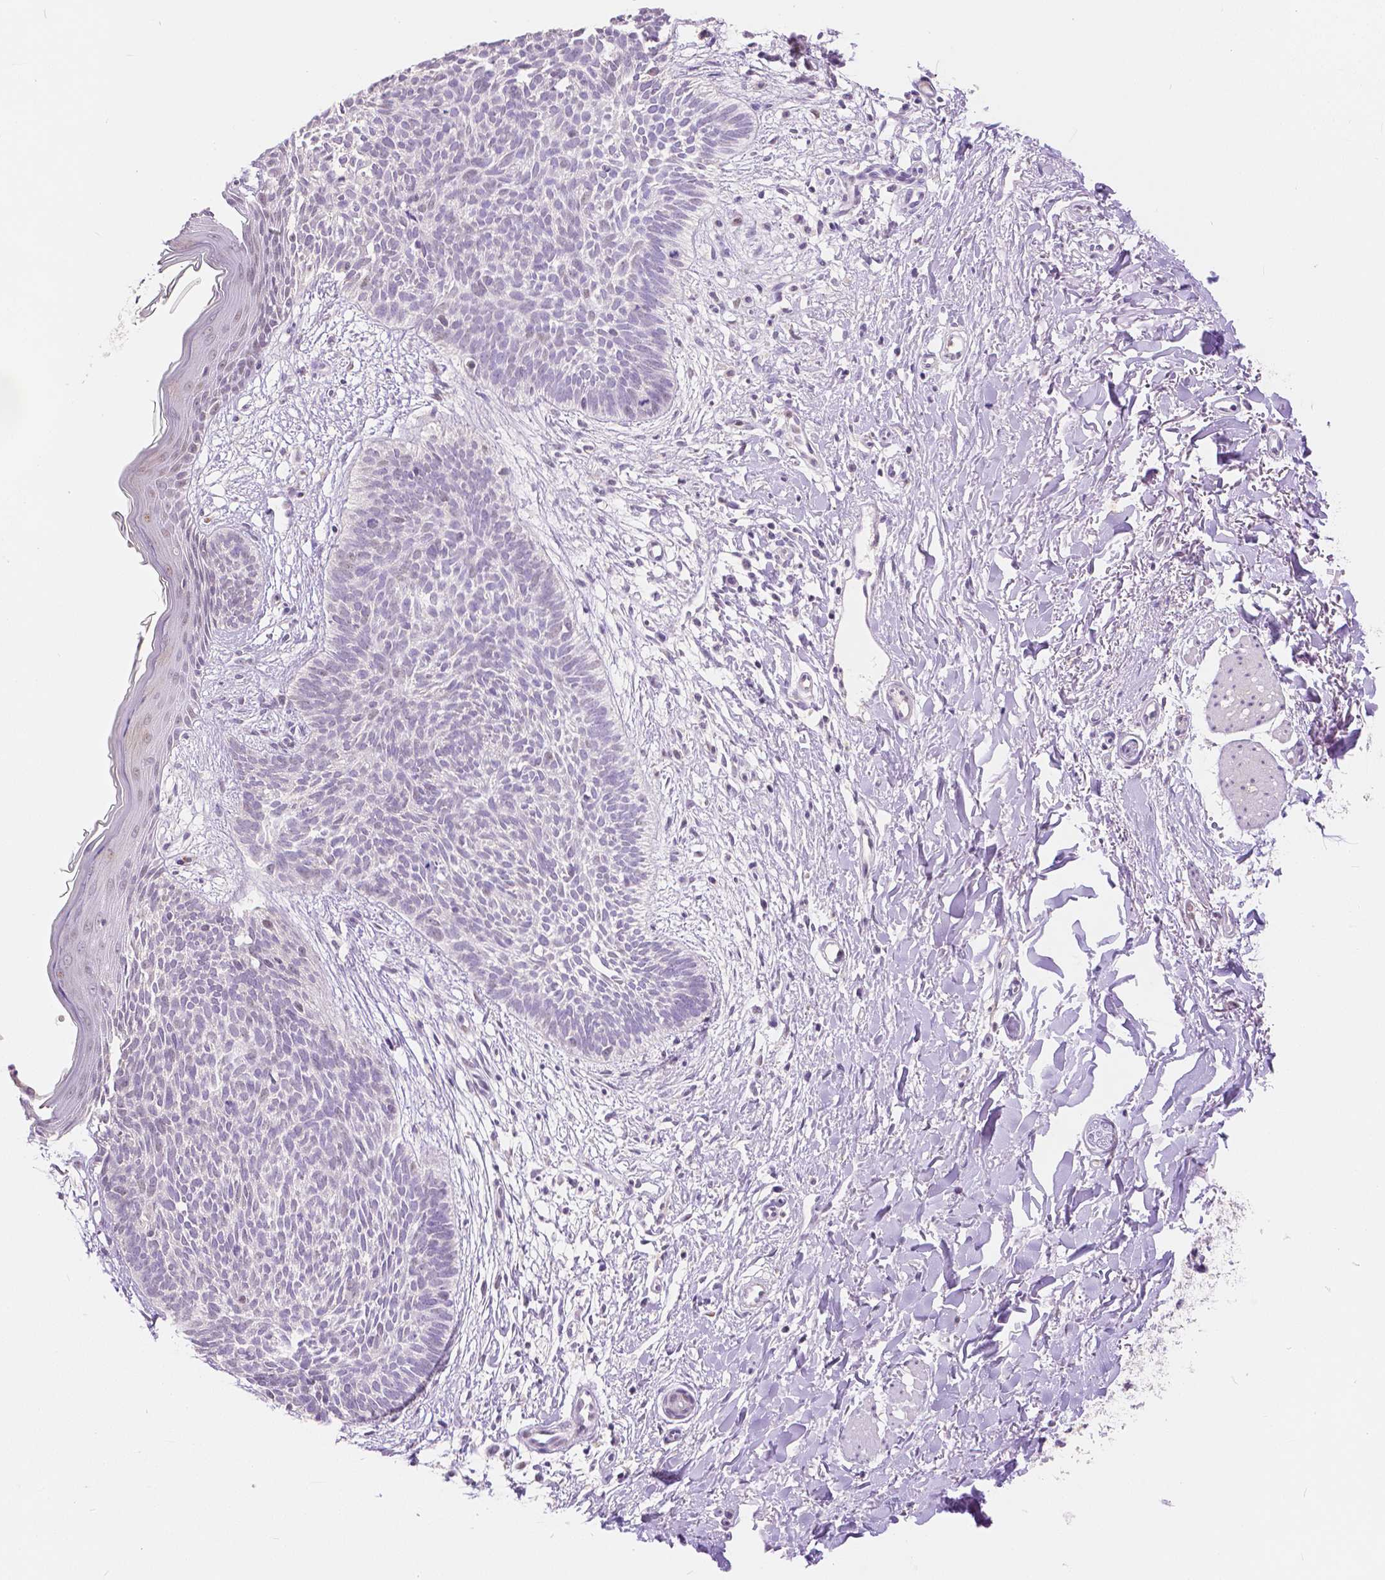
{"staining": {"intensity": "negative", "quantity": "none", "location": "none"}, "tissue": "skin cancer", "cell_type": "Tumor cells", "image_type": "cancer", "snomed": [{"axis": "morphology", "description": "Basal cell carcinoma"}, {"axis": "topography", "description": "Skin"}], "caption": "There is no significant expression in tumor cells of skin cancer (basal cell carcinoma).", "gene": "HNF1B", "patient": {"sex": "female", "age": 84}}